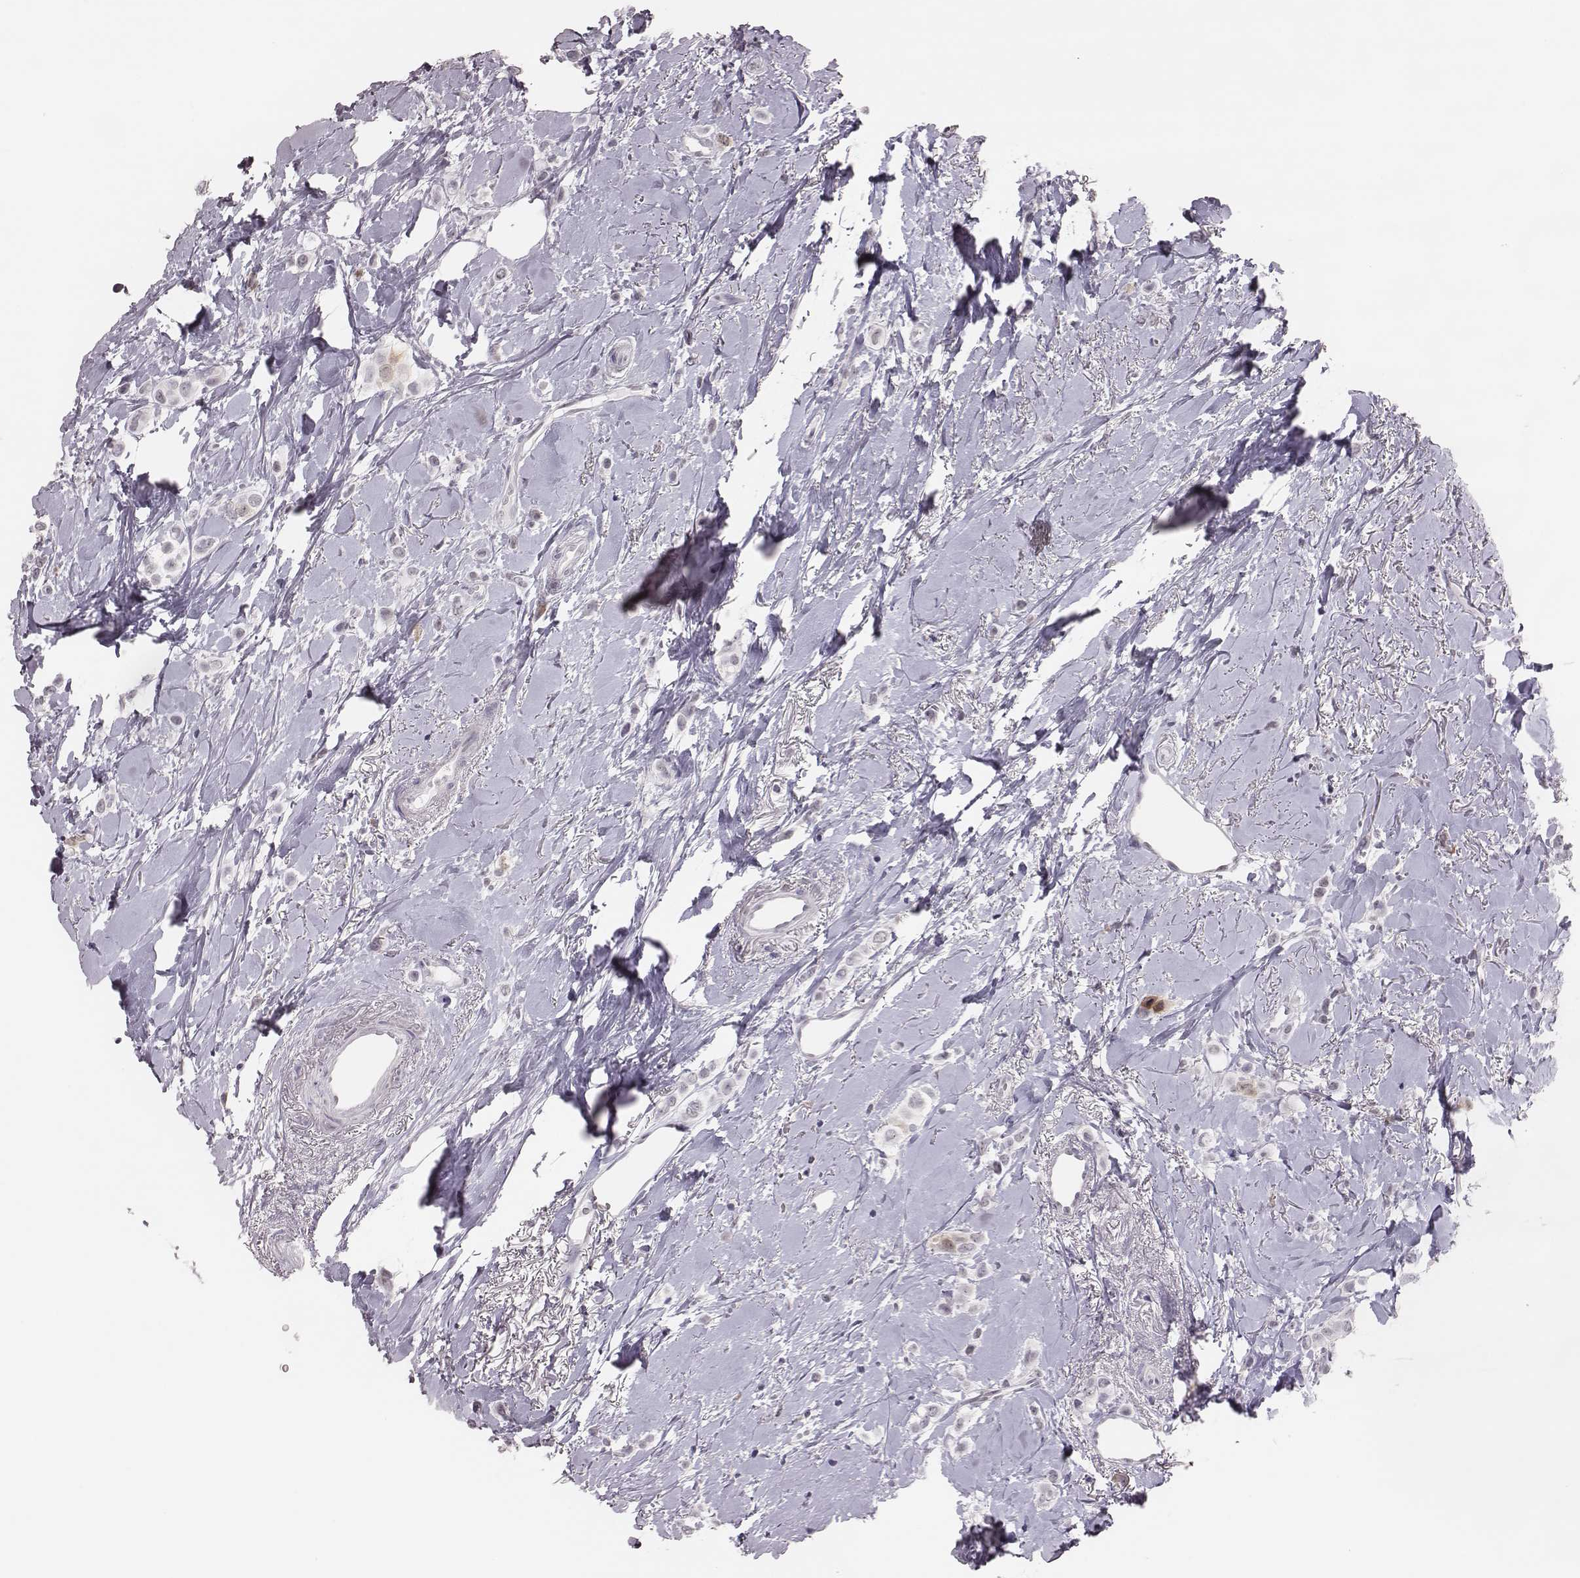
{"staining": {"intensity": "negative", "quantity": "none", "location": "none"}, "tissue": "breast cancer", "cell_type": "Tumor cells", "image_type": "cancer", "snomed": [{"axis": "morphology", "description": "Lobular carcinoma"}, {"axis": "topography", "description": "Breast"}], "caption": "Tumor cells are negative for protein expression in human breast cancer (lobular carcinoma). (DAB IHC with hematoxylin counter stain).", "gene": "PBK", "patient": {"sex": "female", "age": 66}}